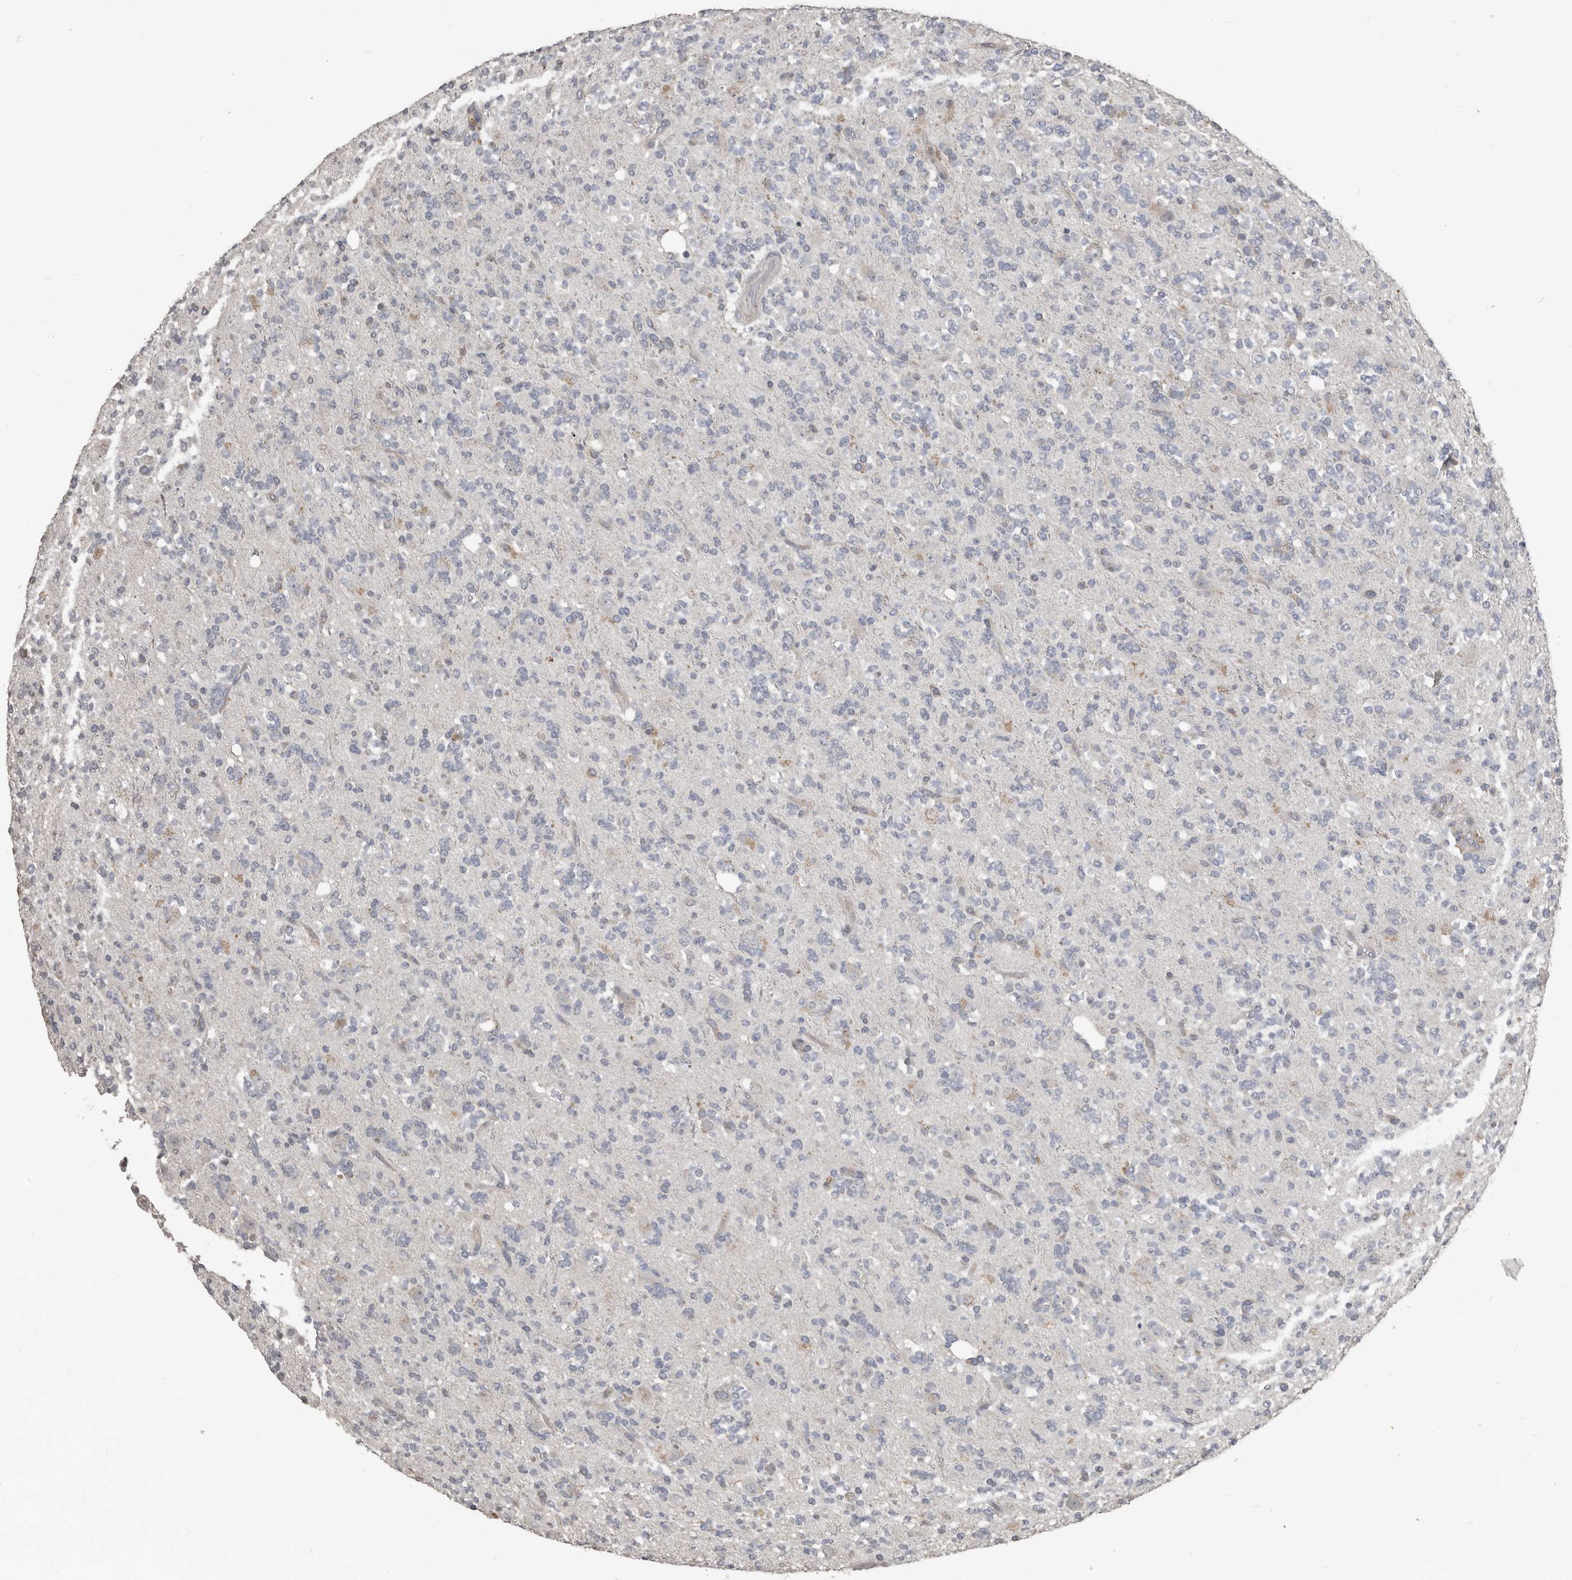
{"staining": {"intensity": "negative", "quantity": "none", "location": "none"}, "tissue": "glioma", "cell_type": "Tumor cells", "image_type": "cancer", "snomed": [{"axis": "morphology", "description": "Glioma, malignant, High grade"}, {"axis": "topography", "description": "Brain"}], "caption": "Tumor cells are negative for protein expression in human glioma.", "gene": "KCNJ8", "patient": {"sex": "female", "age": 62}}